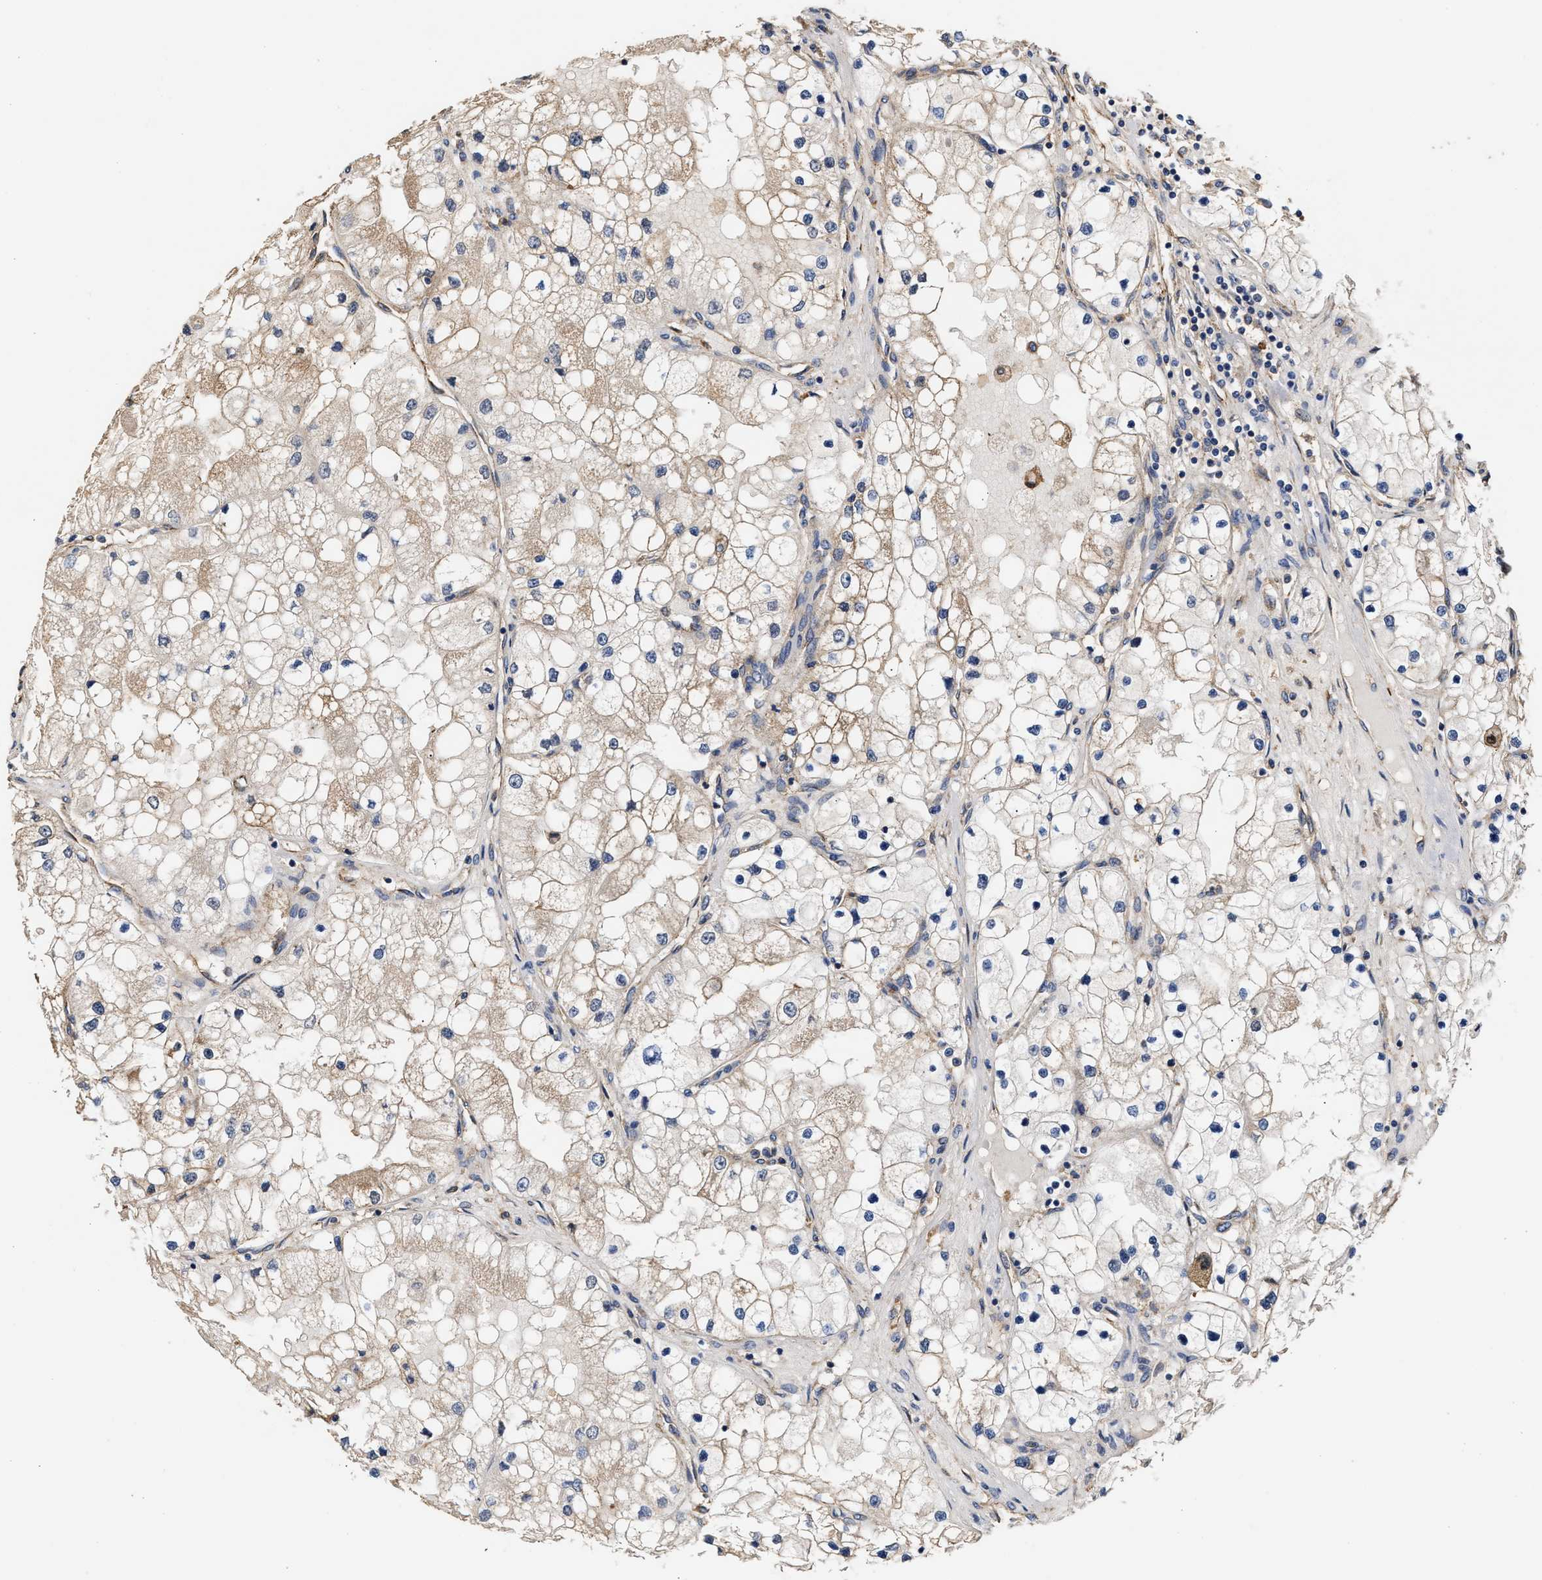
{"staining": {"intensity": "weak", "quantity": "<25%", "location": "cytoplasmic/membranous"}, "tissue": "renal cancer", "cell_type": "Tumor cells", "image_type": "cancer", "snomed": [{"axis": "morphology", "description": "Adenocarcinoma, NOS"}, {"axis": "topography", "description": "Kidney"}], "caption": "A micrograph of human adenocarcinoma (renal) is negative for staining in tumor cells.", "gene": "KLB", "patient": {"sex": "male", "age": 68}}